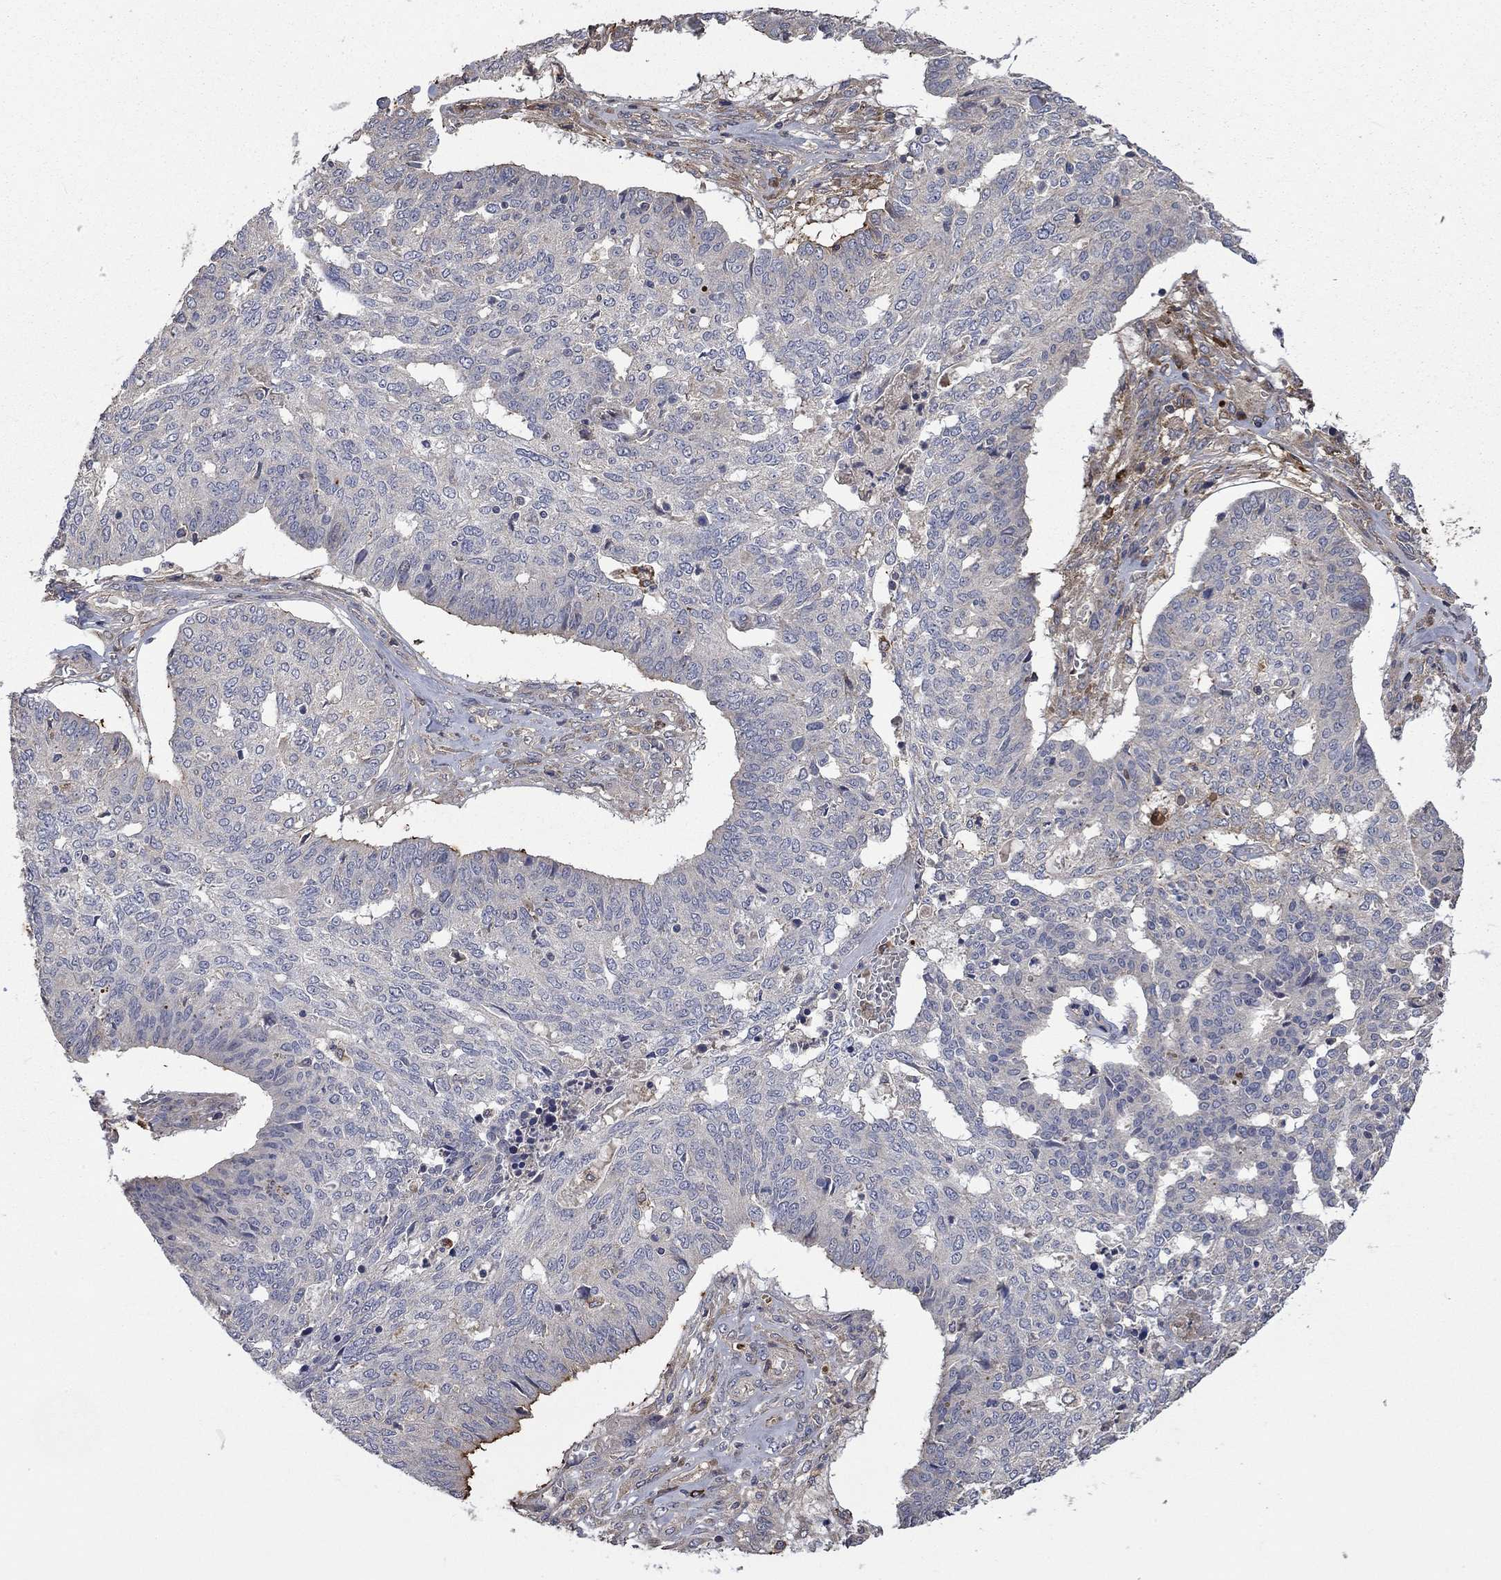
{"staining": {"intensity": "negative", "quantity": "none", "location": "none"}, "tissue": "ovarian cancer", "cell_type": "Tumor cells", "image_type": "cancer", "snomed": [{"axis": "morphology", "description": "Cystadenocarcinoma, serous, NOS"}, {"axis": "topography", "description": "Ovary"}], "caption": "There is no significant staining in tumor cells of ovarian cancer (serous cystadenocarcinoma).", "gene": "VCAN", "patient": {"sex": "female", "age": 67}}